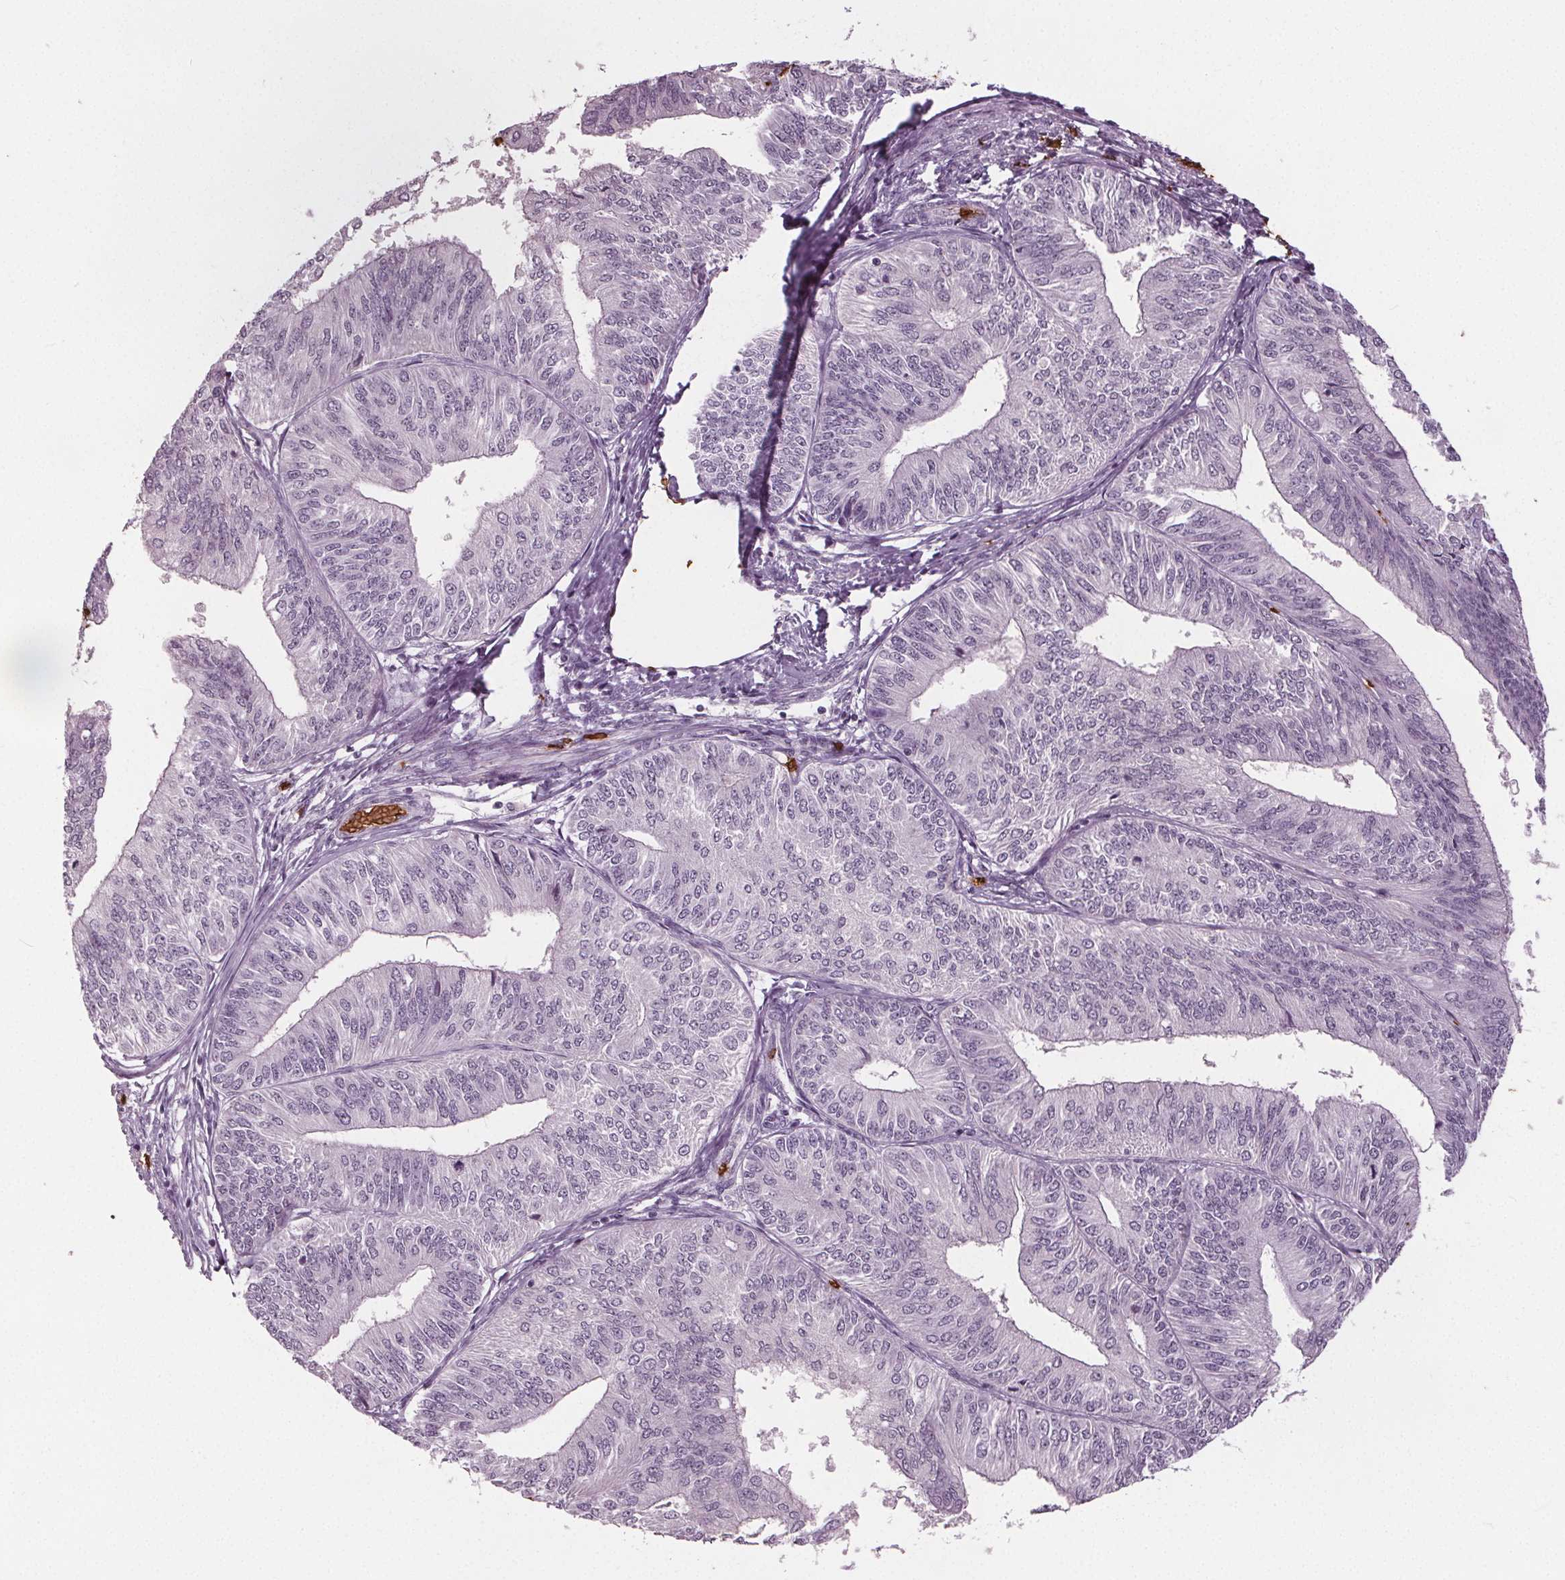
{"staining": {"intensity": "negative", "quantity": "none", "location": "none"}, "tissue": "endometrial cancer", "cell_type": "Tumor cells", "image_type": "cancer", "snomed": [{"axis": "morphology", "description": "Adenocarcinoma, NOS"}, {"axis": "topography", "description": "Endometrium"}], "caption": "Tumor cells are negative for brown protein staining in endometrial cancer (adenocarcinoma). (DAB (3,3'-diaminobenzidine) IHC with hematoxylin counter stain).", "gene": "SLC4A1", "patient": {"sex": "female", "age": 58}}